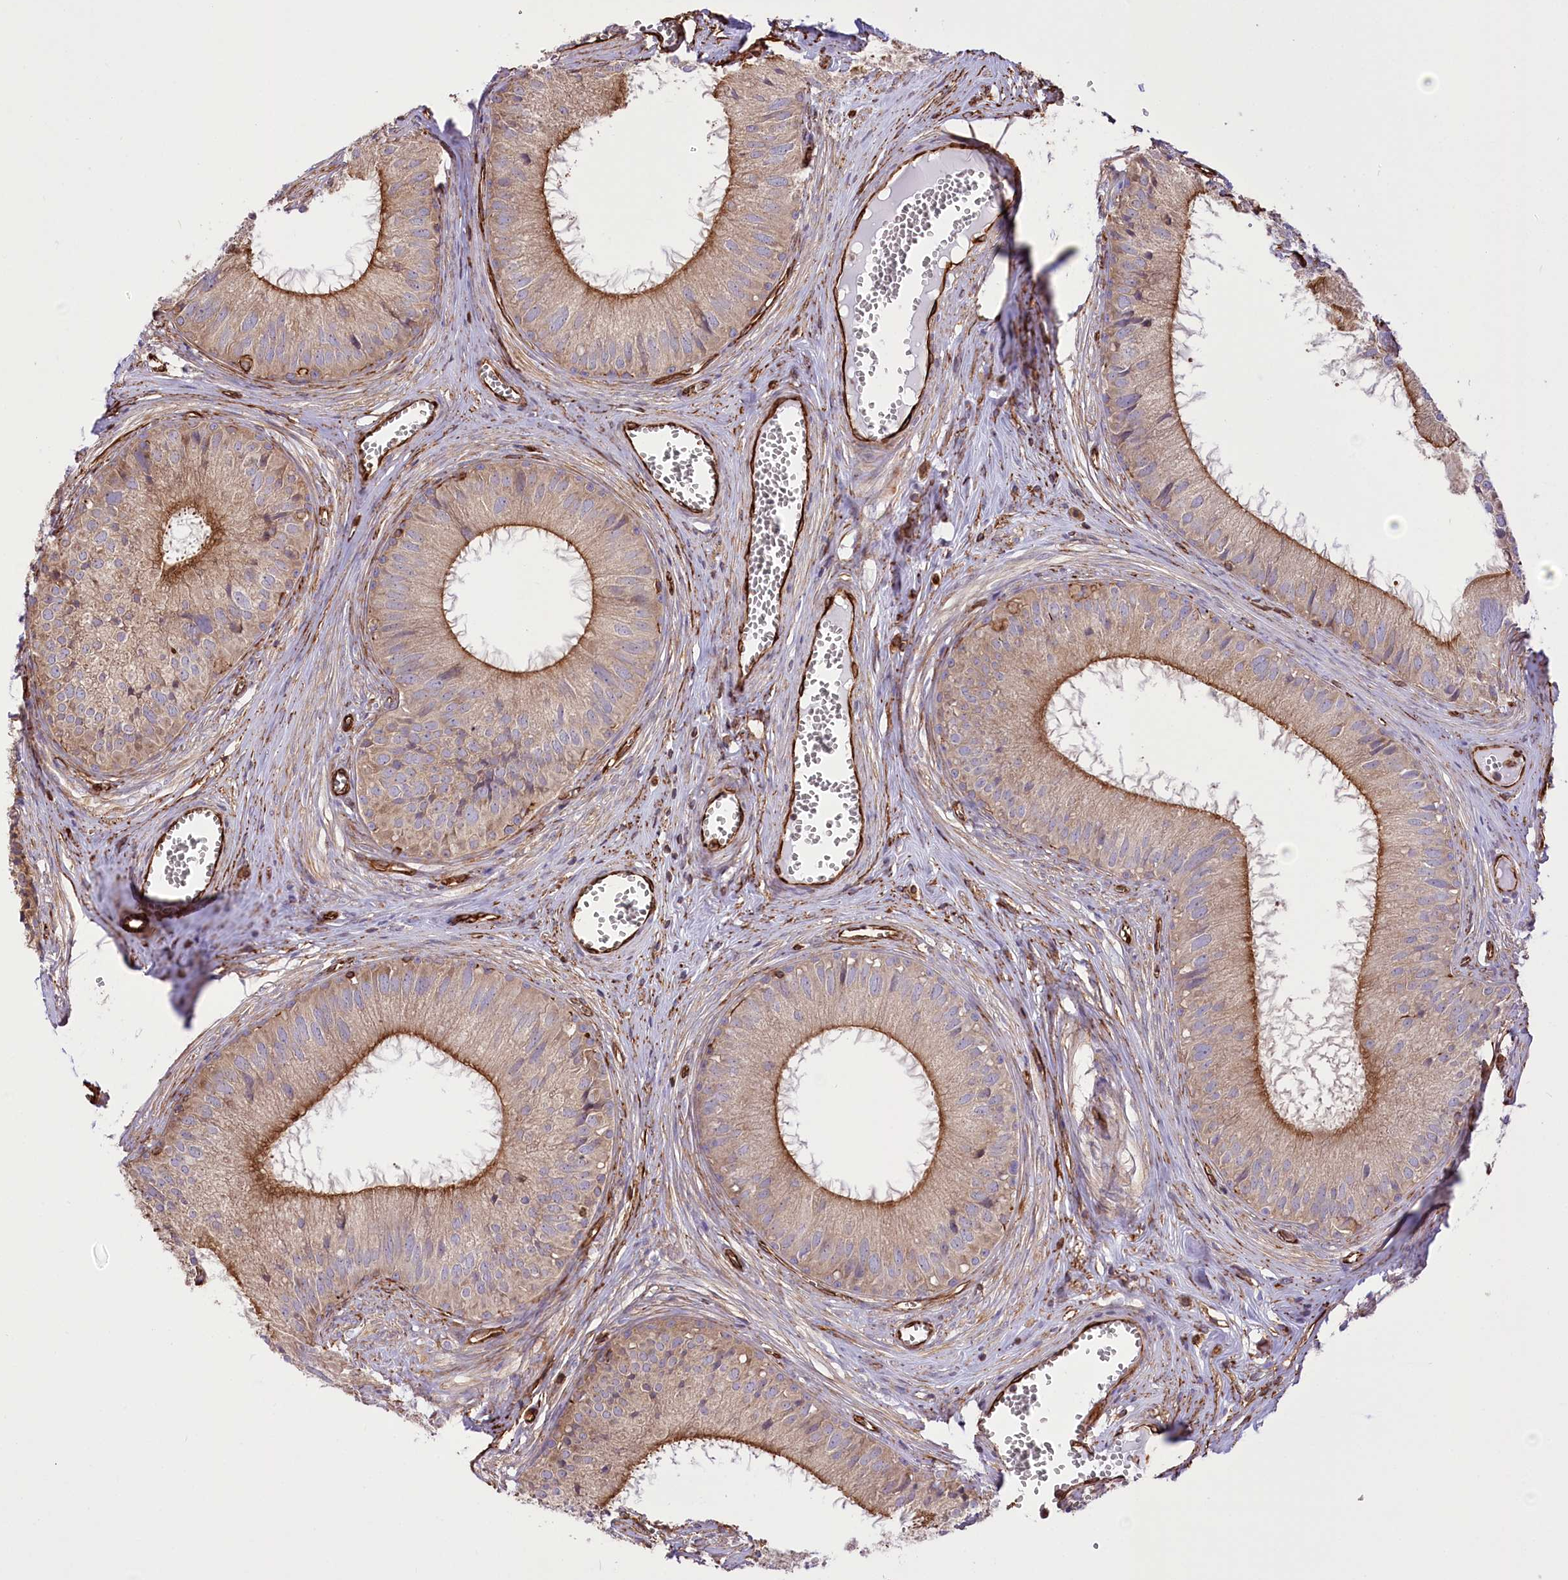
{"staining": {"intensity": "moderate", "quantity": "25%-75%", "location": "cytoplasmic/membranous"}, "tissue": "epididymis", "cell_type": "Glandular cells", "image_type": "normal", "snomed": [{"axis": "morphology", "description": "Normal tissue, NOS"}, {"axis": "topography", "description": "Epididymis"}], "caption": "Immunohistochemical staining of normal epididymis displays medium levels of moderate cytoplasmic/membranous expression in about 25%-75% of glandular cells.", "gene": "TTC1", "patient": {"sex": "male", "age": 36}}